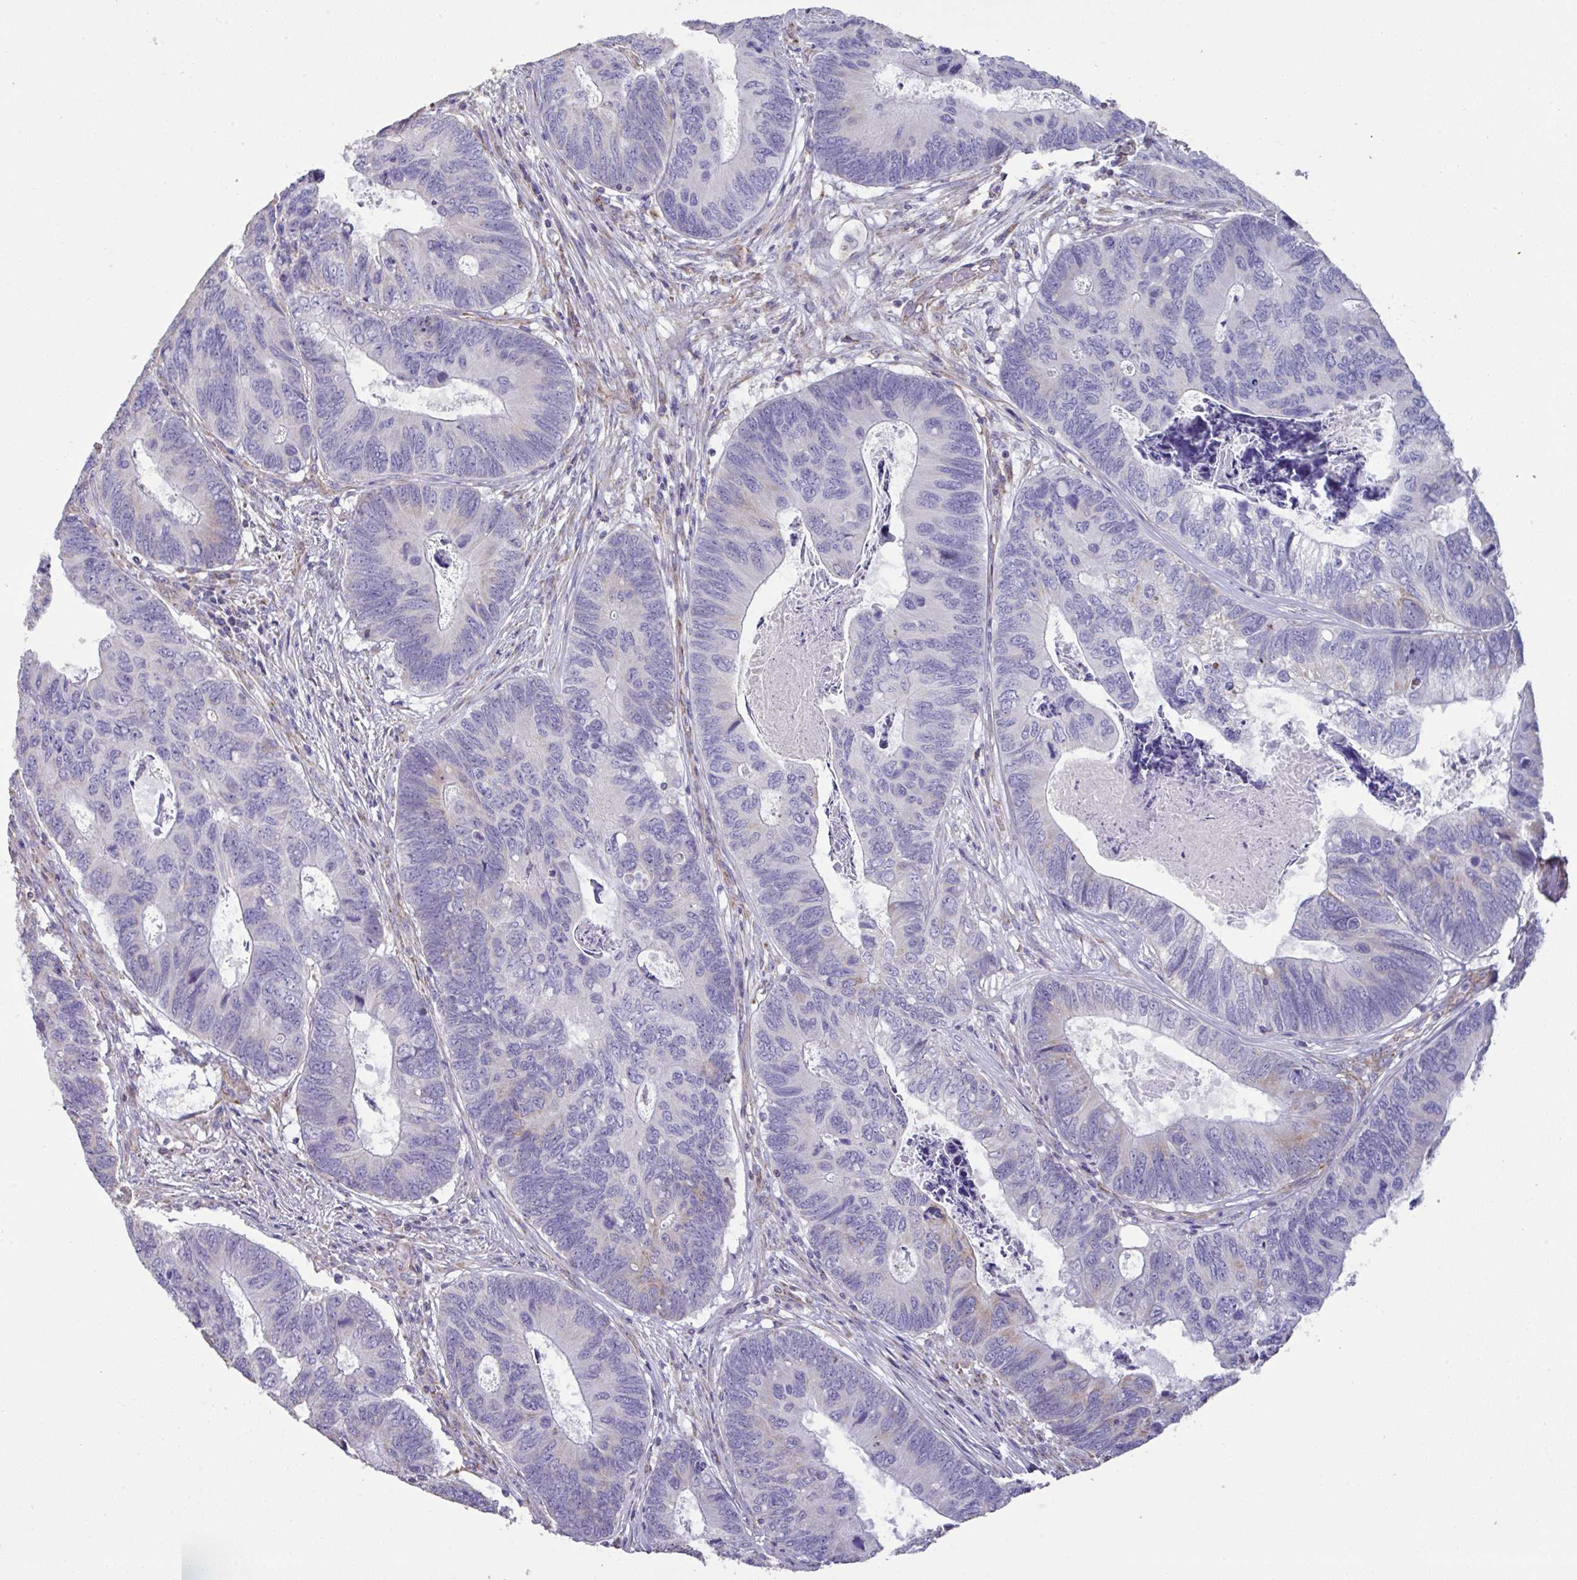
{"staining": {"intensity": "negative", "quantity": "none", "location": "none"}, "tissue": "colorectal cancer", "cell_type": "Tumor cells", "image_type": "cancer", "snomed": [{"axis": "morphology", "description": "Adenocarcinoma, NOS"}, {"axis": "topography", "description": "Colon"}], "caption": "An image of adenocarcinoma (colorectal) stained for a protein shows no brown staining in tumor cells.", "gene": "DOK7", "patient": {"sex": "female", "age": 67}}